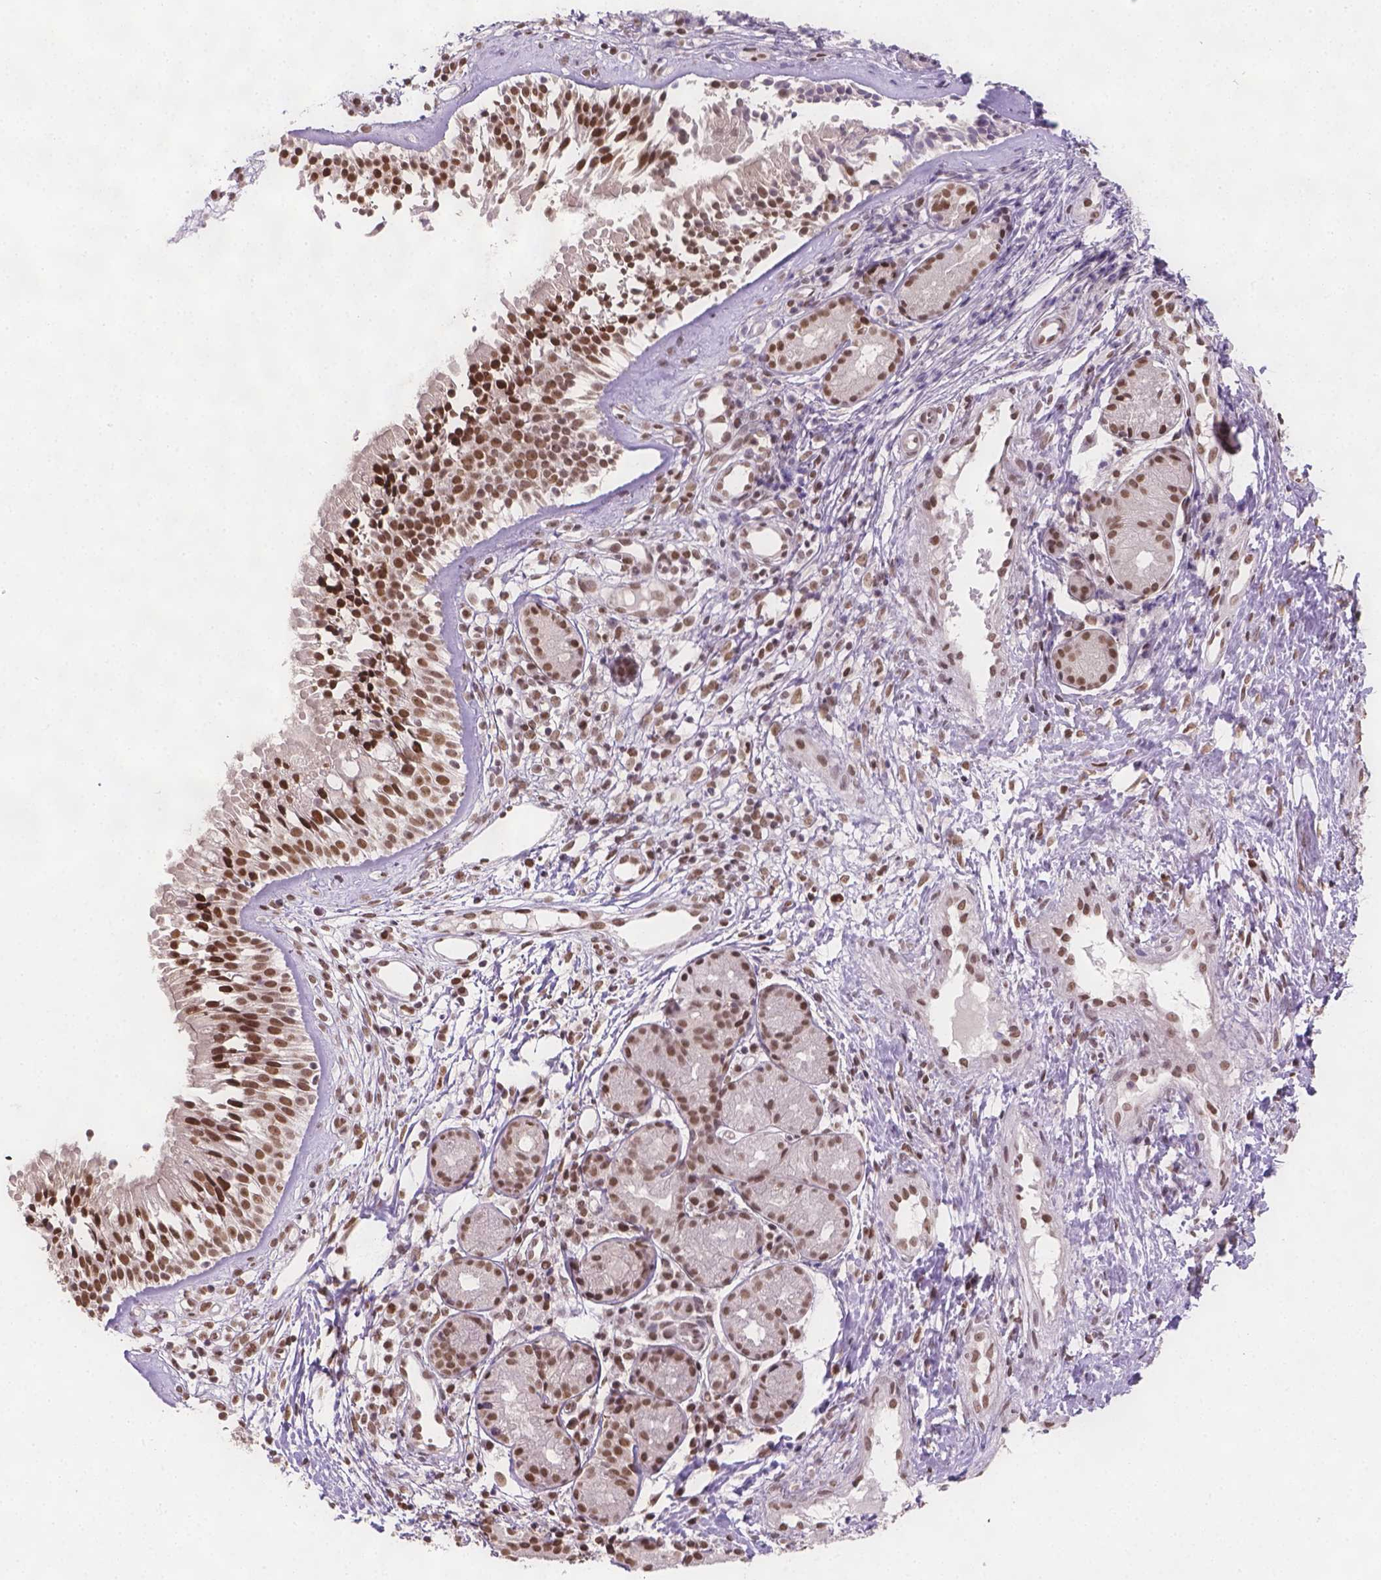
{"staining": {"intensity": "strong", "quantity": ">75%", "location": "nuclear"}, "tissue": "nasopharynx", "cell_type": "Respiratory epithelial cells", "image_type": "normal", "snomed": [{"axis": "morphology", "description": "Normal tissue, NOS"}, {"axis": "topography", "description": "Nasopharynx"}], "caption": "This micrograph displays benign nasopharynx stained with immunohistochemistry (IHC) to label a protein in brown. The nuclear of respiratory epithelial cells show strong positivity for the protein. Nuclei are counter-stained blue.", "gene": "FANCE", "patient": {"sex": "male", "age": 58}}